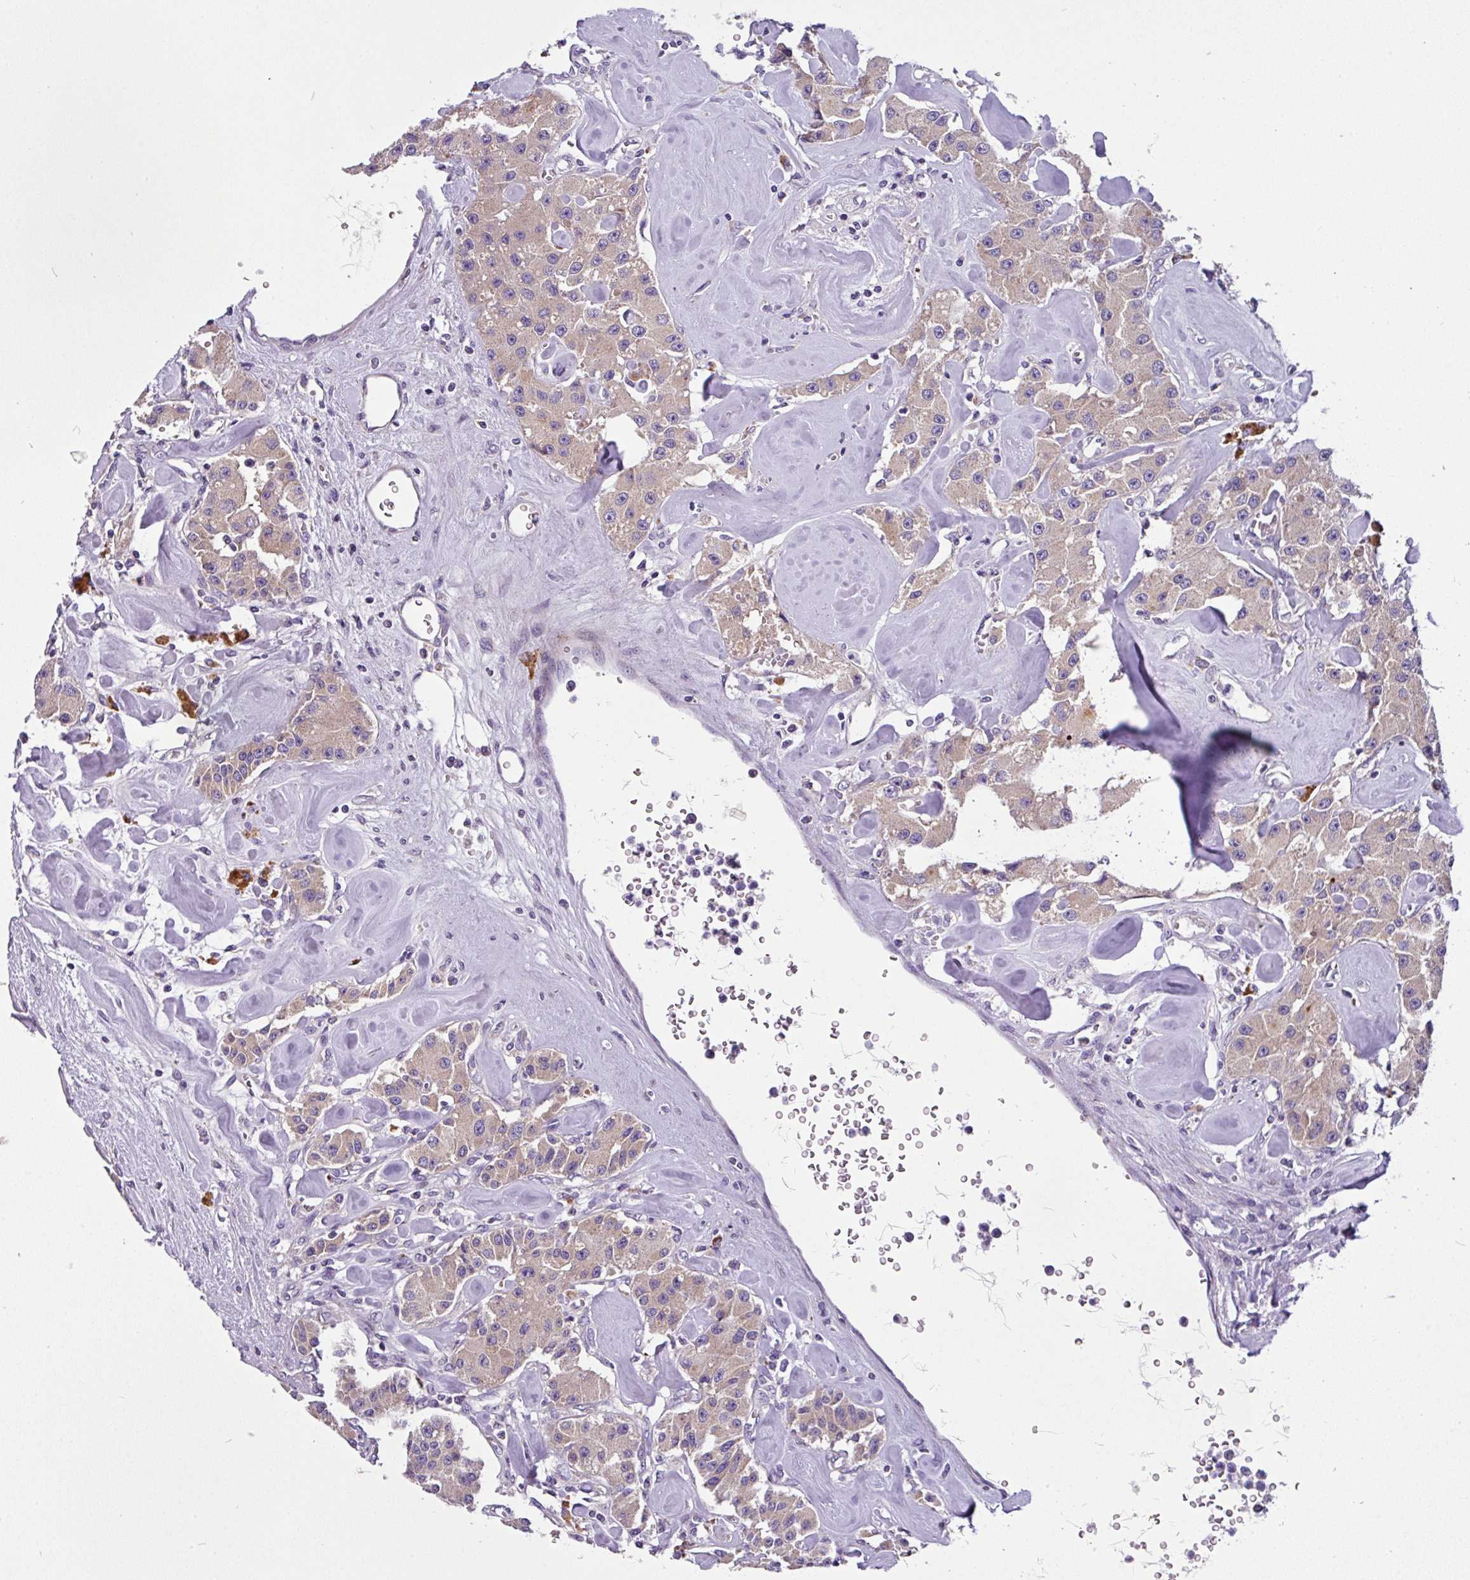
{"staining": {"intensity": "weak", "quantity": ">75%", "location": "cytoplasmic/membranous"}, "tissue": "carcinoid", "cell_type": "Tumor cells", "image_type": "cancer", "snomed": [{"axis": "morphology", "description": "Carcinoid, malignant, NOS"}, {"axis": "topography", "description": "Pancreas"}], "caption": "Human malignant carcinoid stained for a protein (brown) demonstrates weak cytoplasmic/membranous positive staining in about >75% of tumor cells.", "gene": "ANXA2R", "patient": {"sex": "male", "age": 41}}